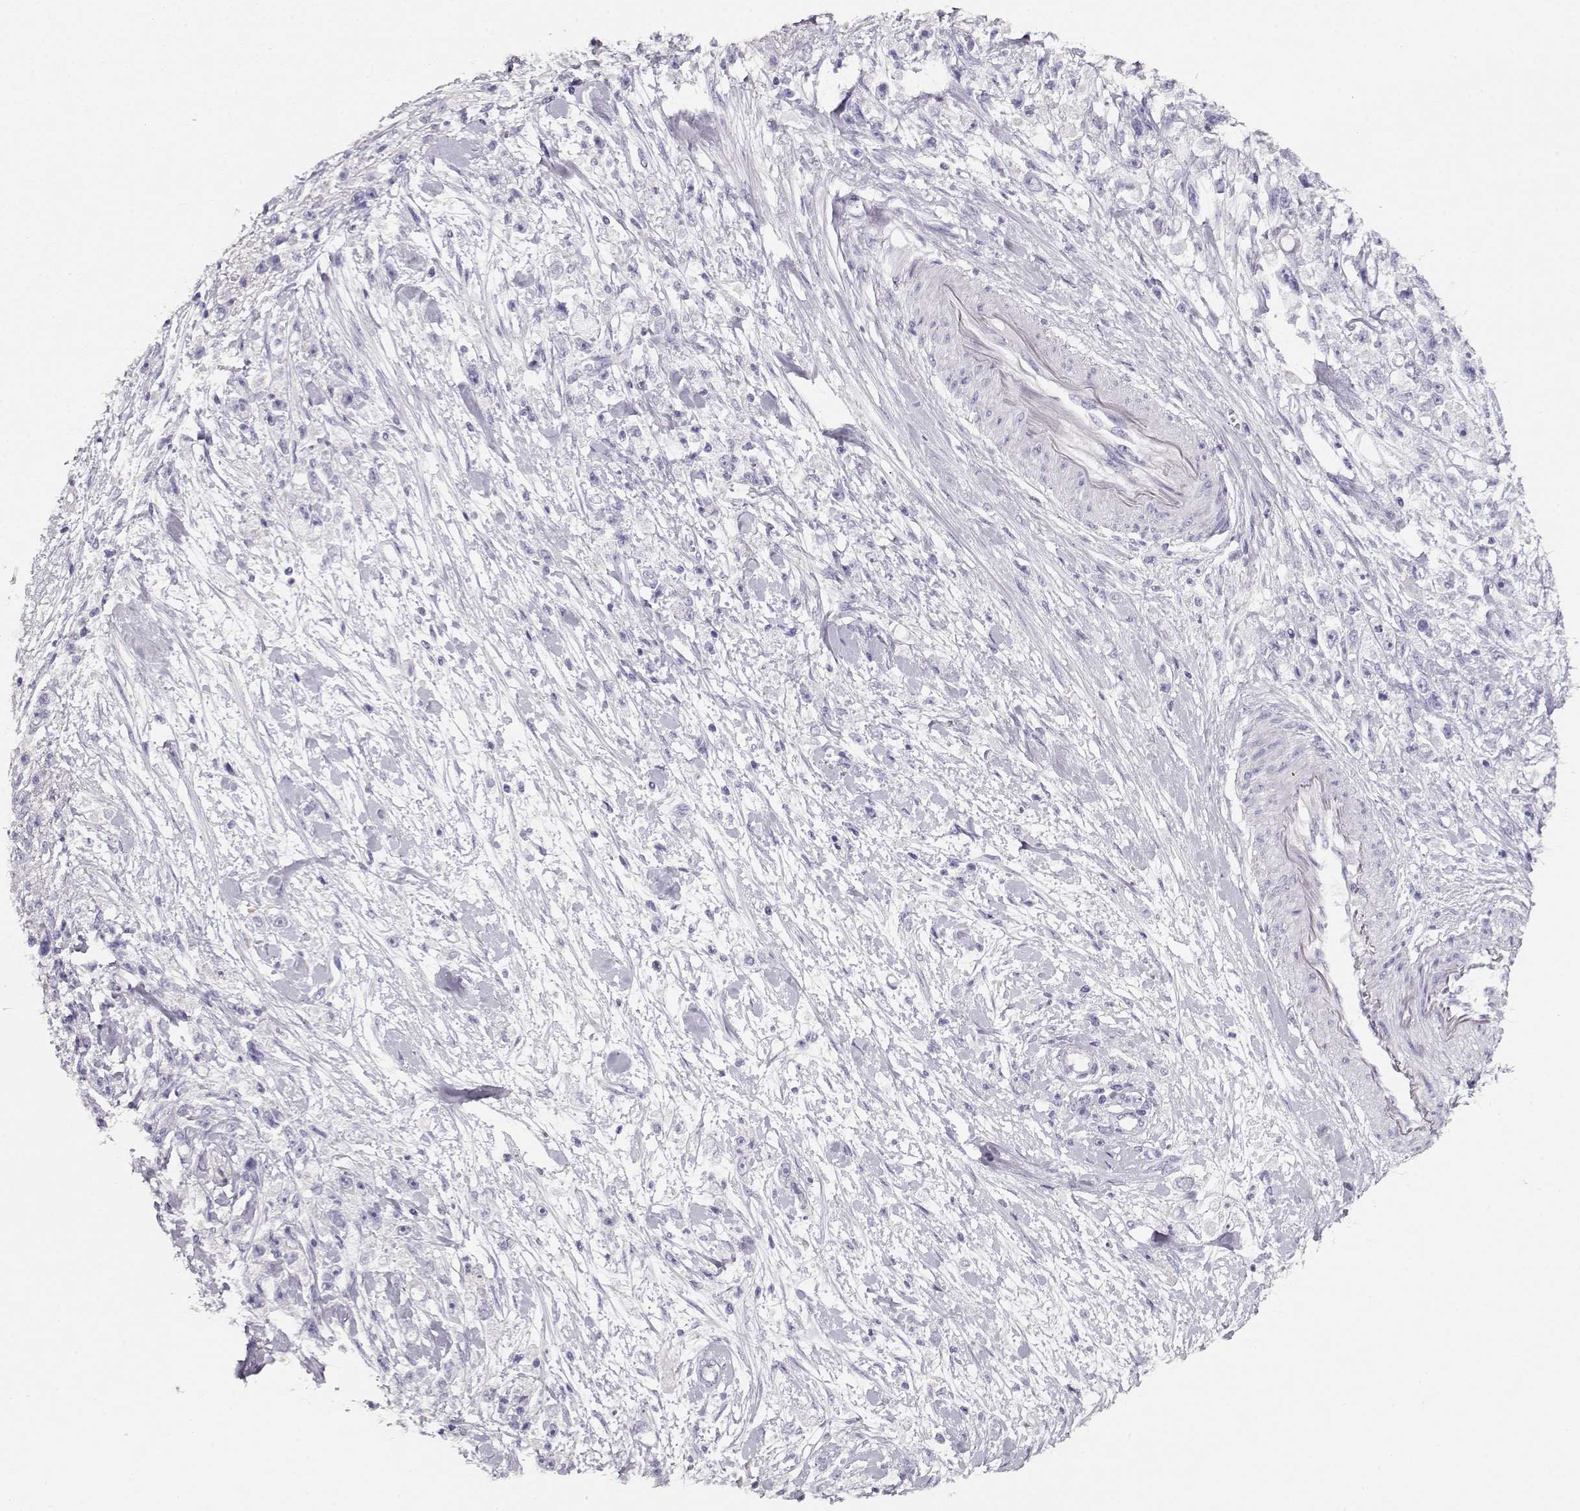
{"staining": {"intensity": "negative", "quantity": "none", "location": "none"}, "tissue": "stomach cancer", "cell_type": "Tumor cells", "image_type": "cancer", "snomed": [{"axis": "morphology", "description": "Adenocarcinoma, NOS"}, {"axis": "topography", "description": "Stomach"}], "caption": "IHC of adenocarcinoma (stomach) exhibits no staining in tumor cells.", "gene": "NDRG4", "patient": {"sex": "female", "age": 59}}